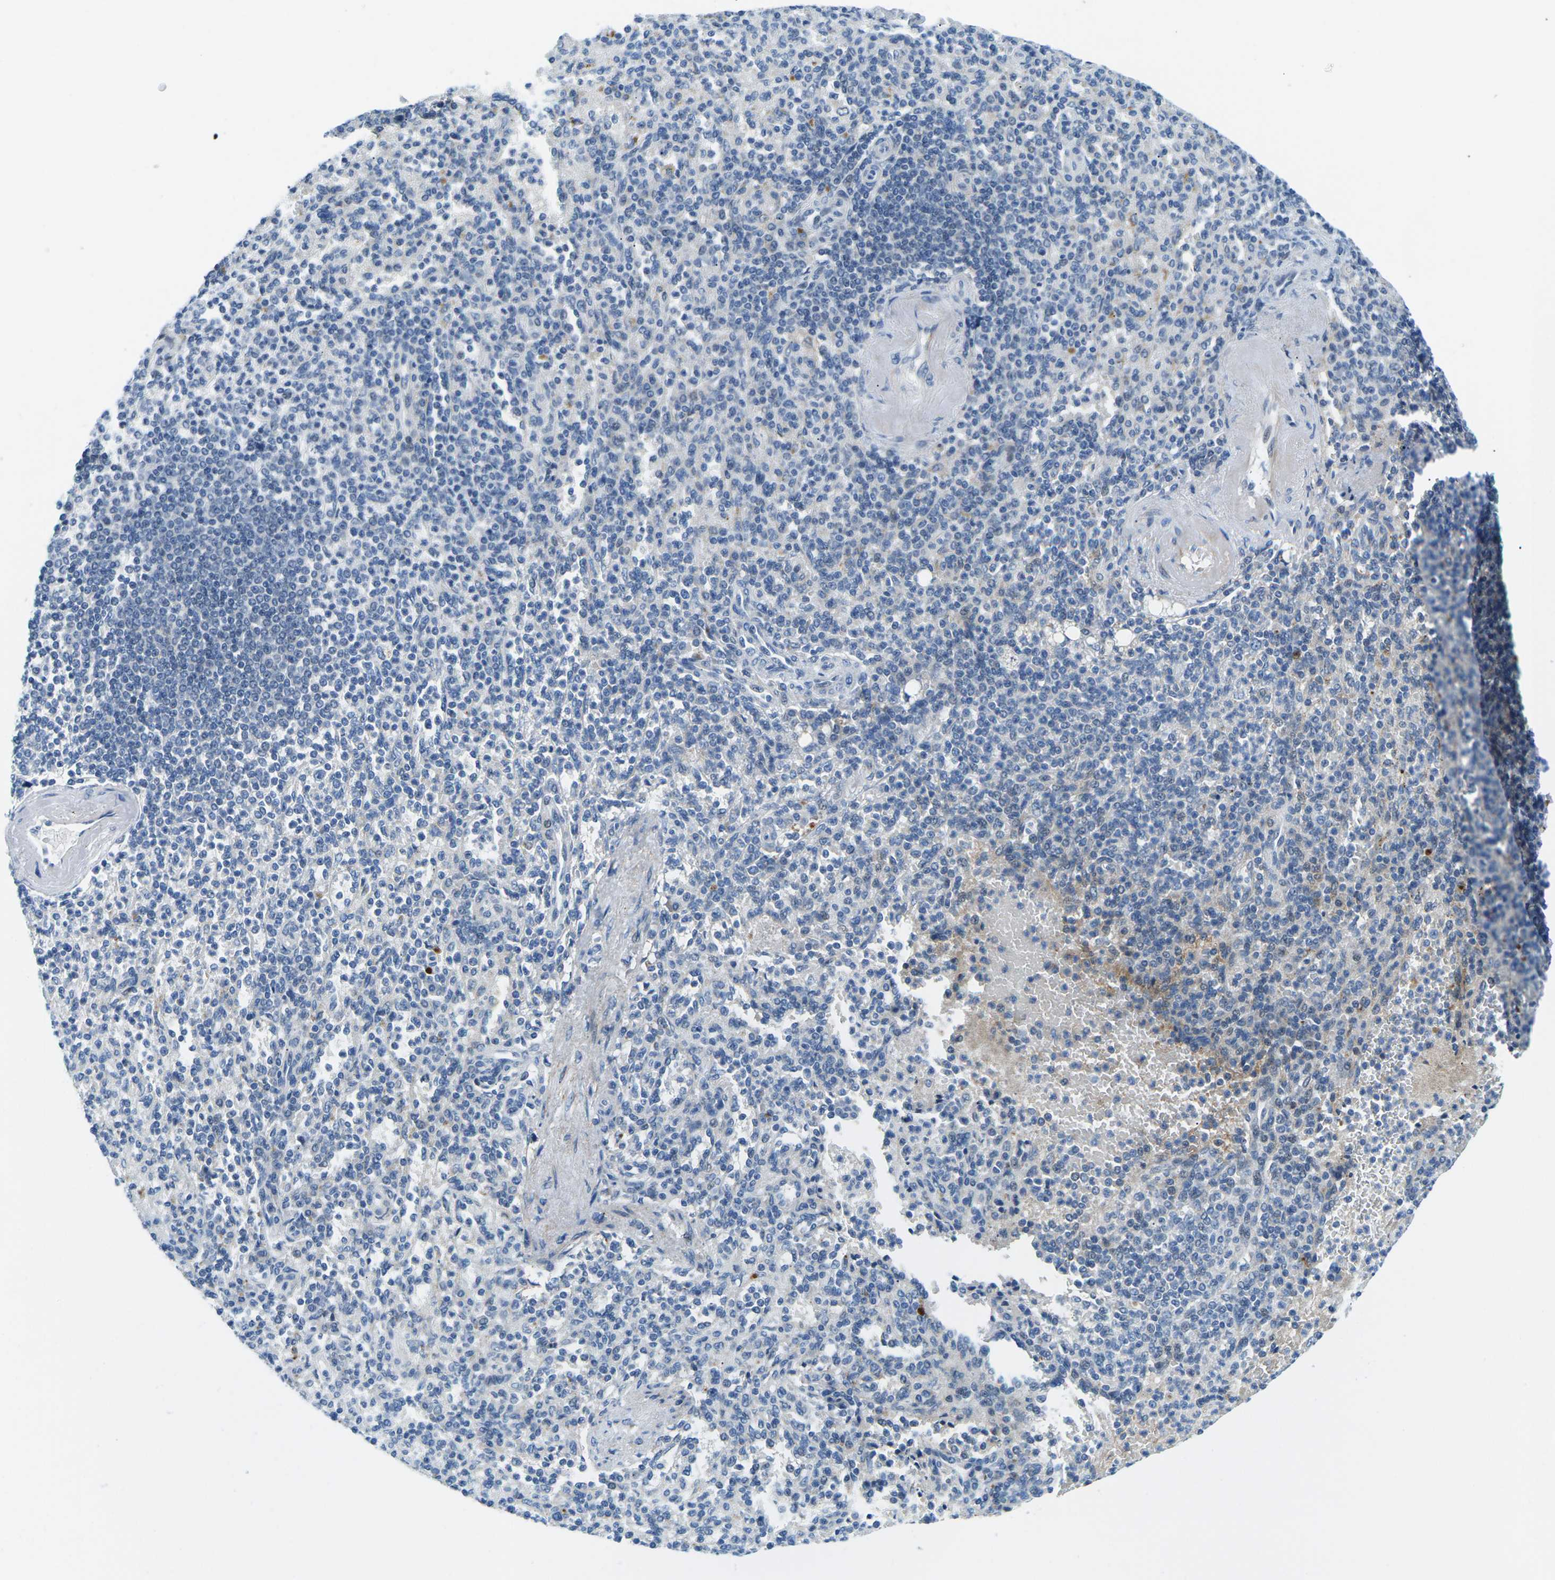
{"staining": {"intensity": "negative", "quantity": "none", "location": "none"}, "tissue": "spleen", "cell_type": "Cells in red pulp", "image_type": "normal", "snomed": [{"axis": "morphology", "description": "Normal tissue, NOS"}, {"axis": "topography", "description": "Spleen"}], "caption": "IHC micrograph of unremarkable human spleen stained for a protein (brown), which displays no positivity in cells in red pulp. (IHC, brightfield microscopy, high magnification).", "gene": "CFB", "patient": {"sex": "female", "age": 74}}